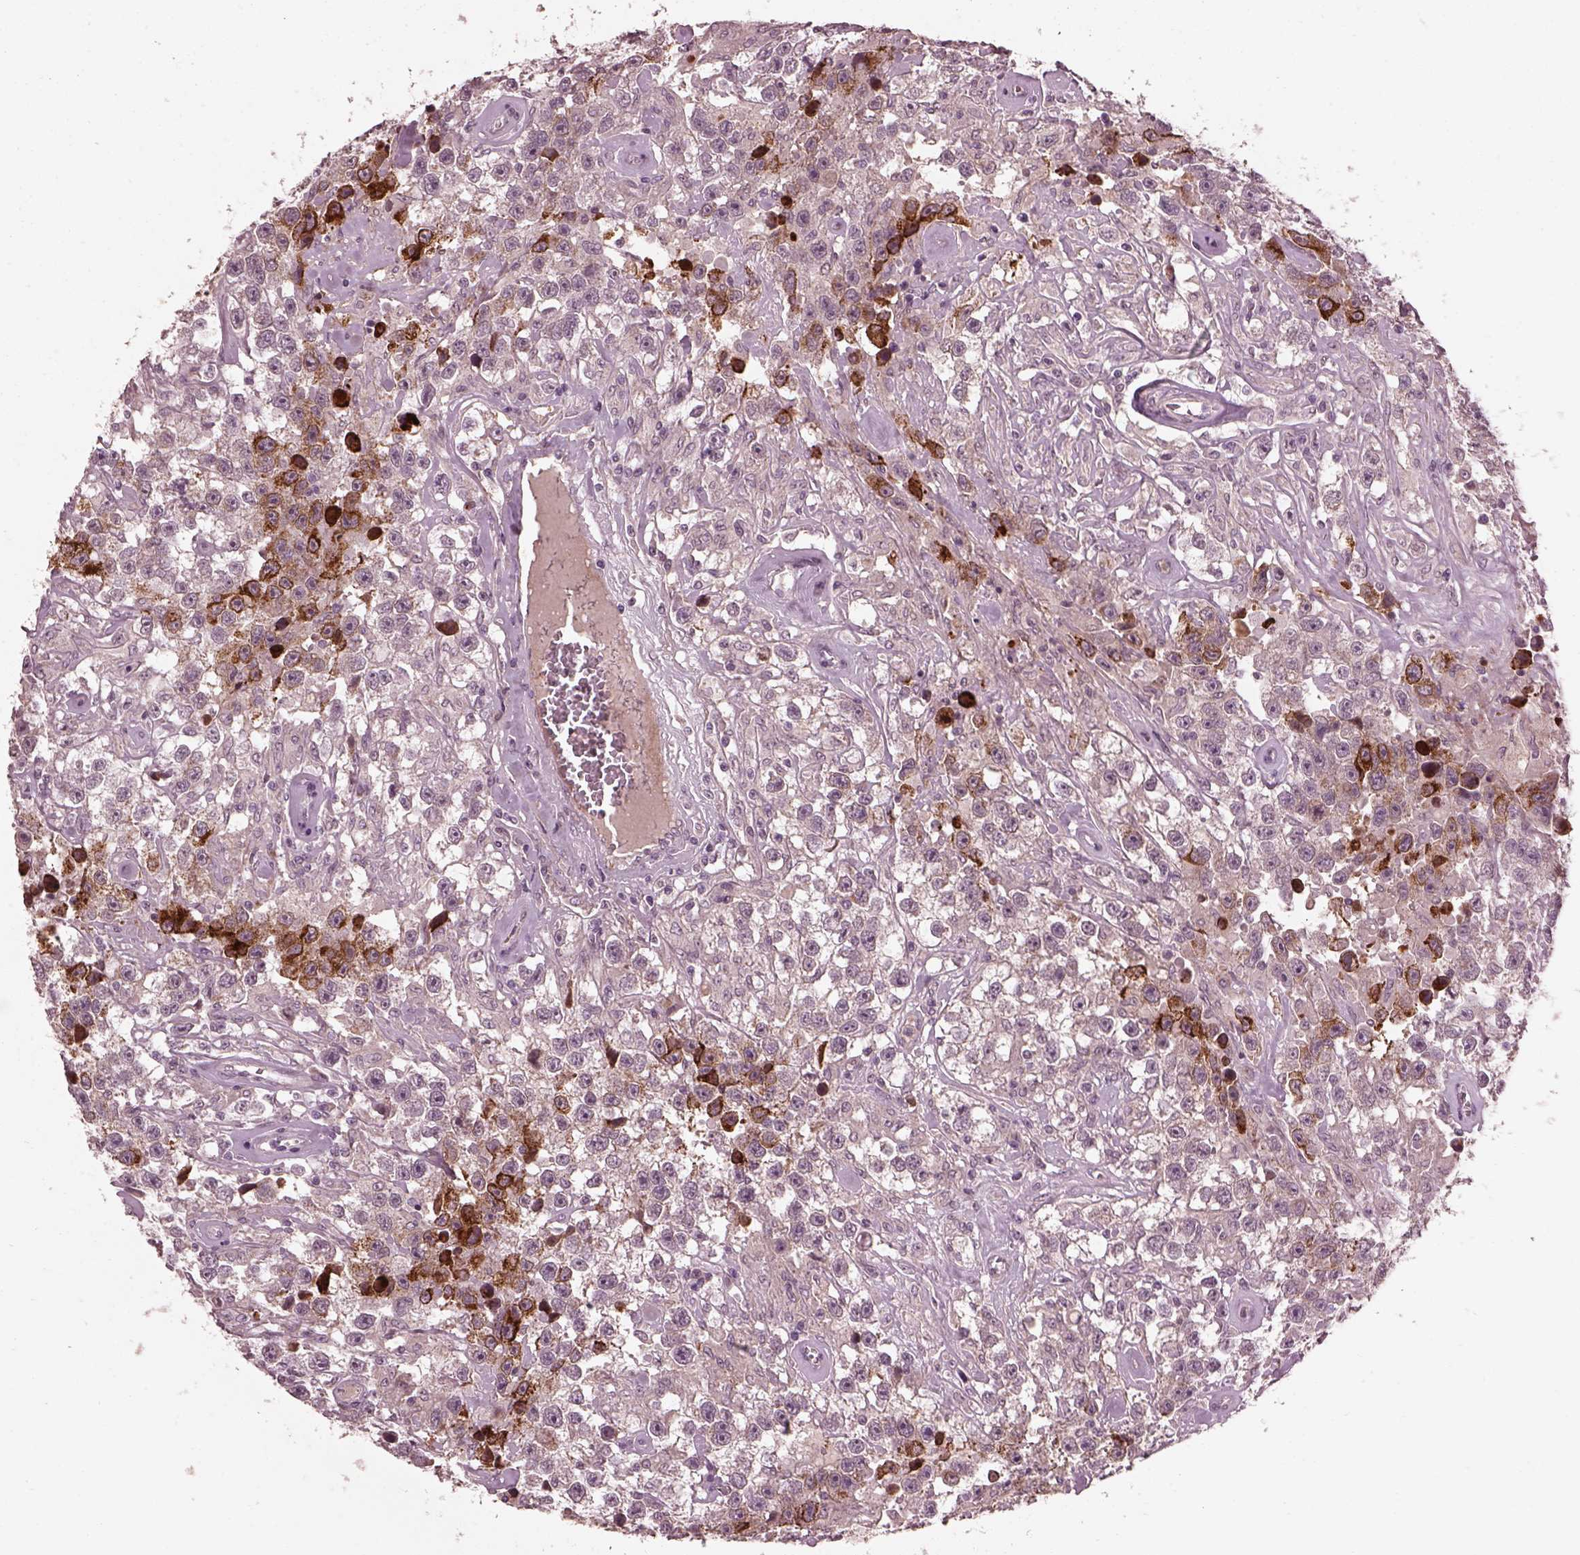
{"staining": {"intensity": "strong", "quantity": "<25%", "location": "cytoplasmic/membranous"}, "tissue": "testis cancer", "cell_type": "Tumor cells", "image_type": "cancer", "snomed": [{"axis": "morphology", "description": "Seminoma, NOS"}, {"axis": "topography", "description": "Testis"}], "caption": "High-magnification brightfield microscopy of testis cancer stained with DAB (3,3'-diaminobenzidine) (brown) and counterstained with hematoxylin (blue). tumor cells exhibit strong cytoplasmic/membranous positivity is present in approximately<25% of cells. (Stains: DAB (3,3'-diaminobenzidine) in brown, nuclei in blue, Microscopy: brightfield microscopy at high magnification).", "gene": "EFEMP1", "patient": {"sex": "male", "age": 43}}